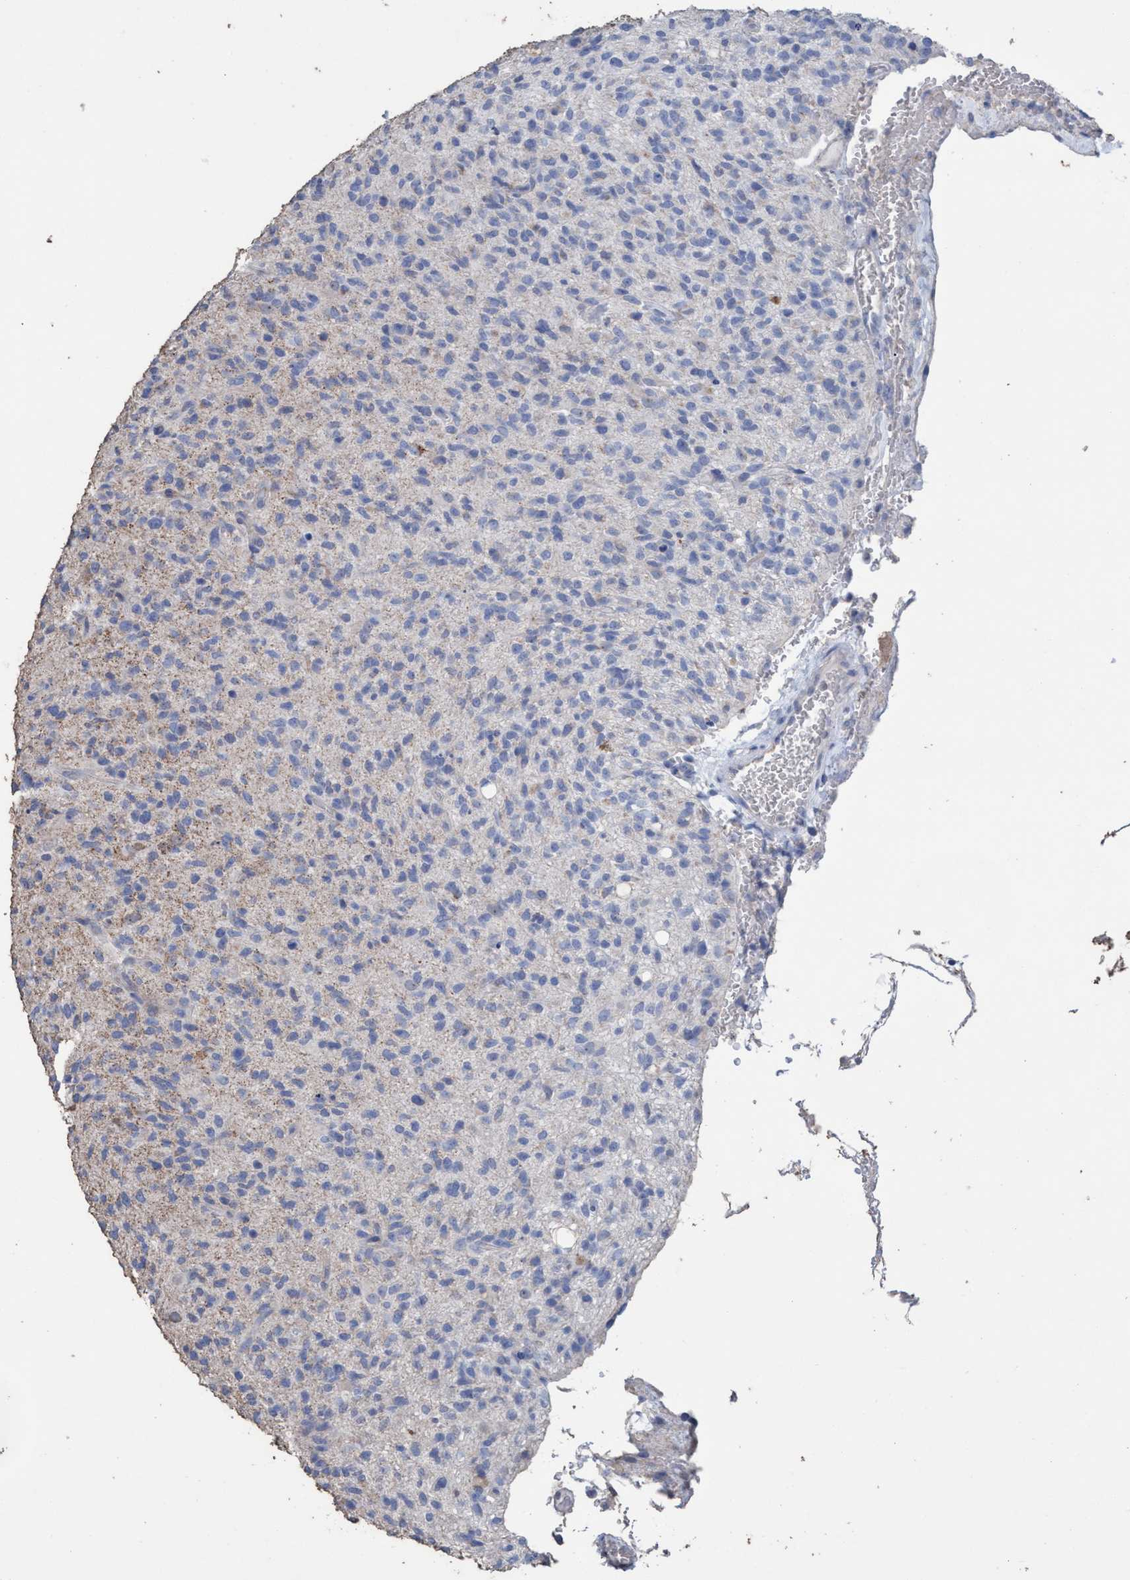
{"staining": {"intensity": "negative", "quantity": "none", "location": "none"}, "tissue": "glioma", "cell_type": "Tumor cells", "image_type": "cancer", "snomed": [{"axis": "morphology", "description": "Glioma, malignant, High grade"}, {"axis": "topography", "description": "Brain"}], "caption": "Protein analysis of high-grade glioma (malignant) shows no significant expression in tumor cells.", "gene": "RSAD1", "patient": {"sex": "male", "age": 71}}